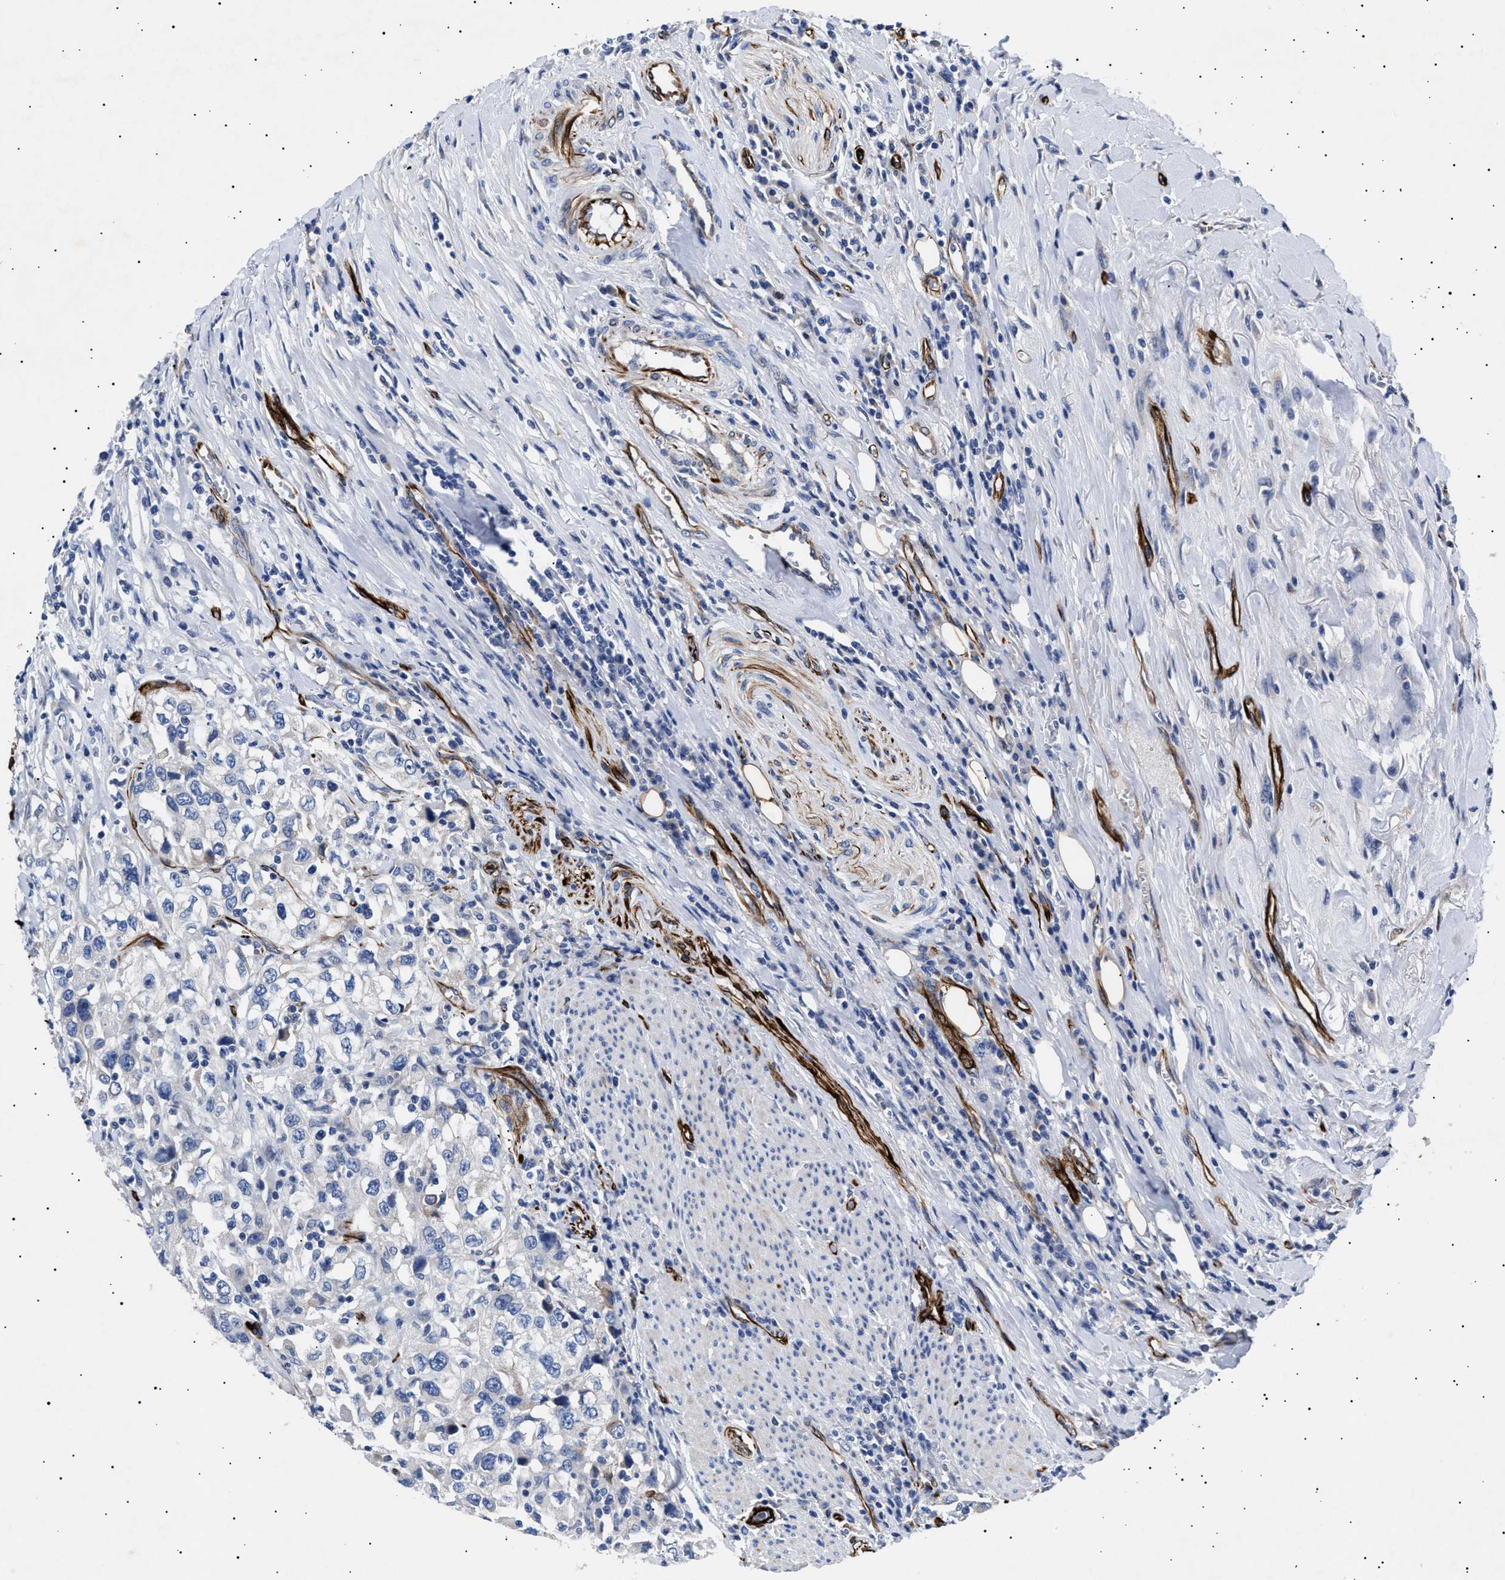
{"staining": {"intensity": "negative", "quantity": "none", "location": "none"}, "tissue": "urothelial cancer", "cell_type": "Tumor cells", "image_type": "cancer", "snomed": [{"axis": "morphology", "description": "Urothelial carcinoma, High grade"}, {"axis": "topography", "description": "Urinary bladder"}], "caption": "A high-resolution photomicrograph shows IHC staining of urothelial cancer, which displays no significant positivity in tumor cells.", "gene": "OLFML2A", "patient": {"sex": "female", "age": 80}}